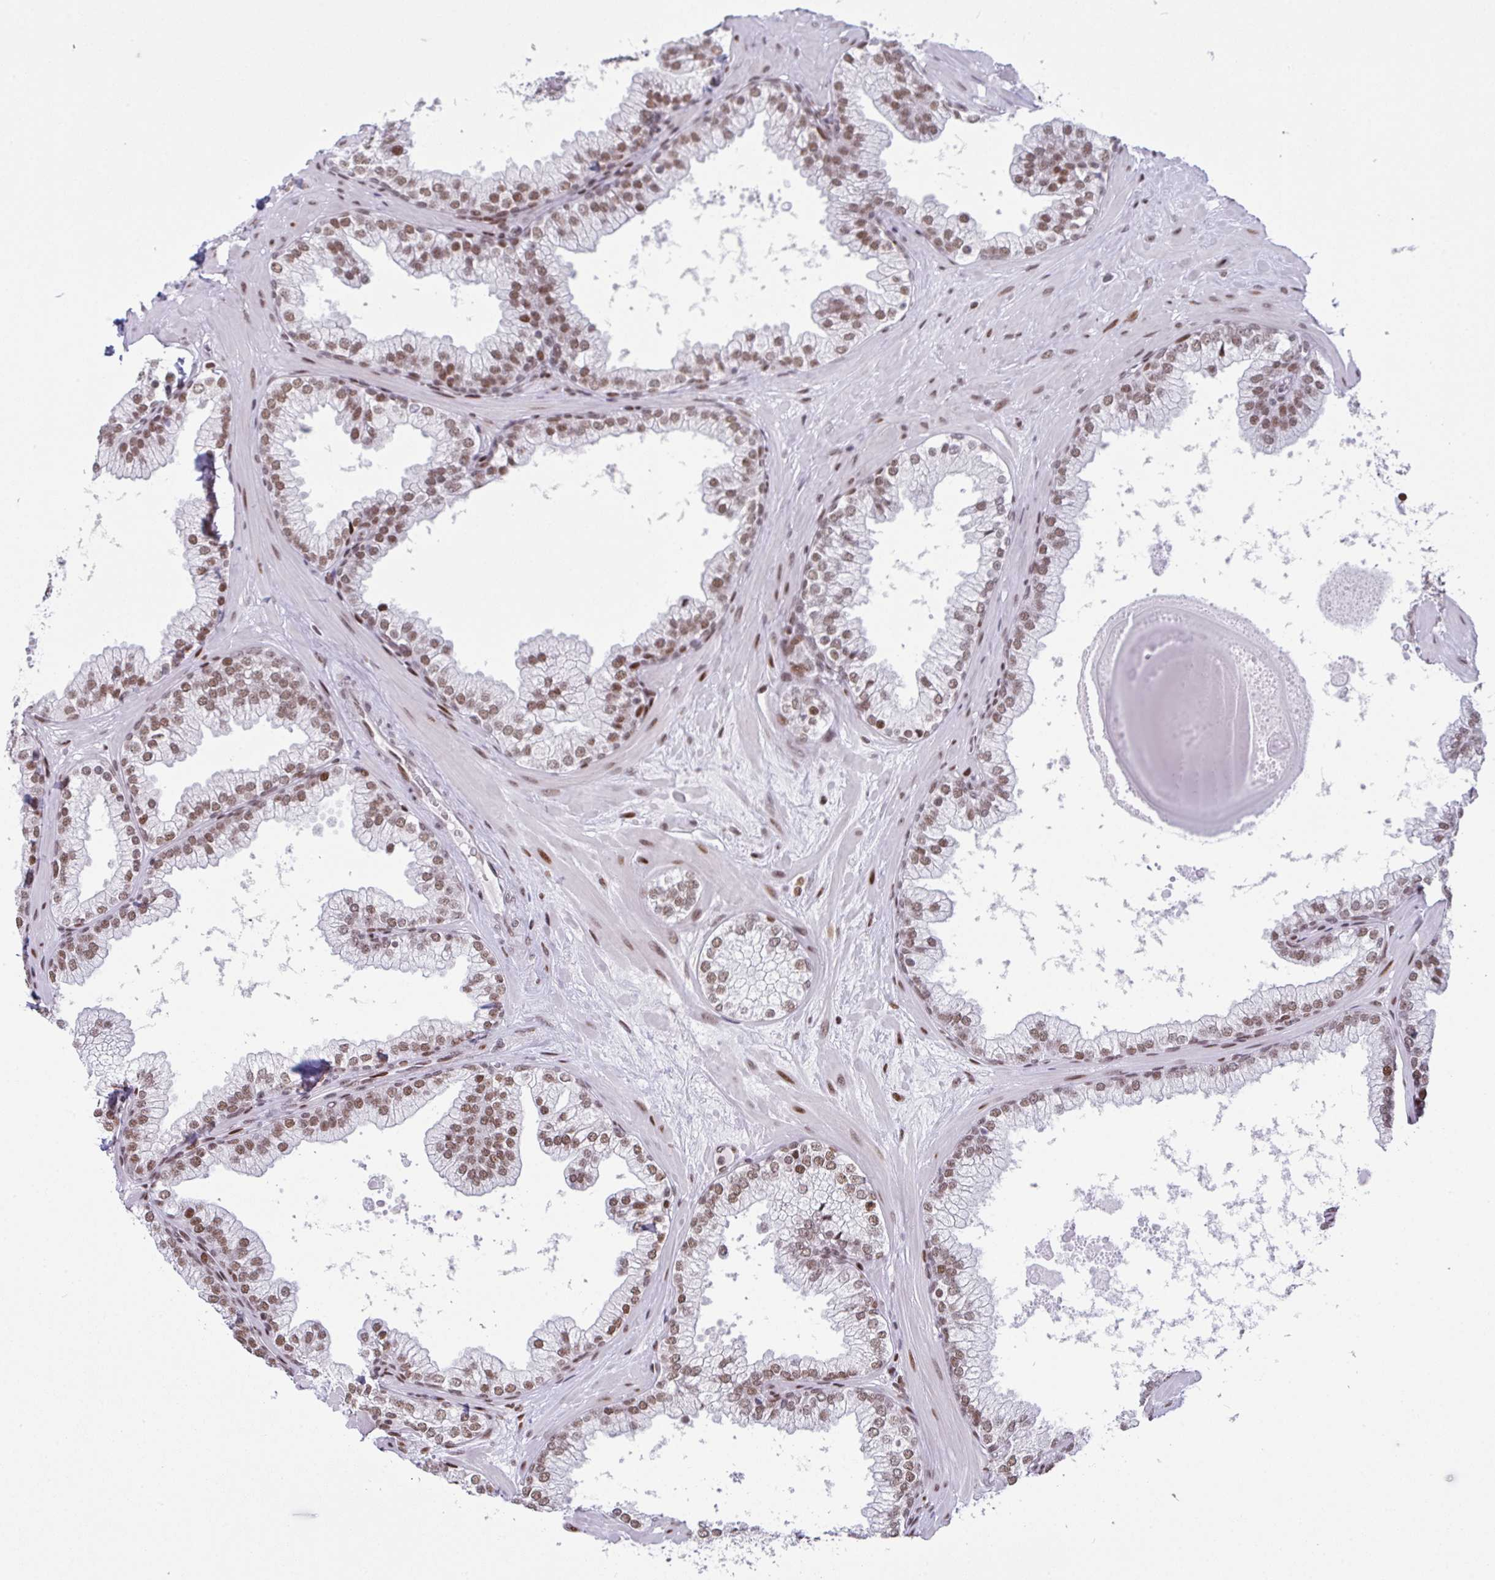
{"staining": {"intensity": "moderate", "quantity": ">75%", "location": "nuclear"}, "tissue": "prostate", "cell_type": "Glandular cells", "image_type": "normal", "snomed": [{"axis": "morphology", "description": "Normal tissue, NOS"}, {"axis": "topography", "description": "Prostate"}, {"axis": "topography", "description": "Peripheral nerve tissue"}], "caption": "An image showing moderate nuclear expression in approximately >75% of glandular cells in benign prostate, as visualized by brown immunohistochemical staining.", "gene": "CLP1", "patient": {"sex": "male", "age": 61}}